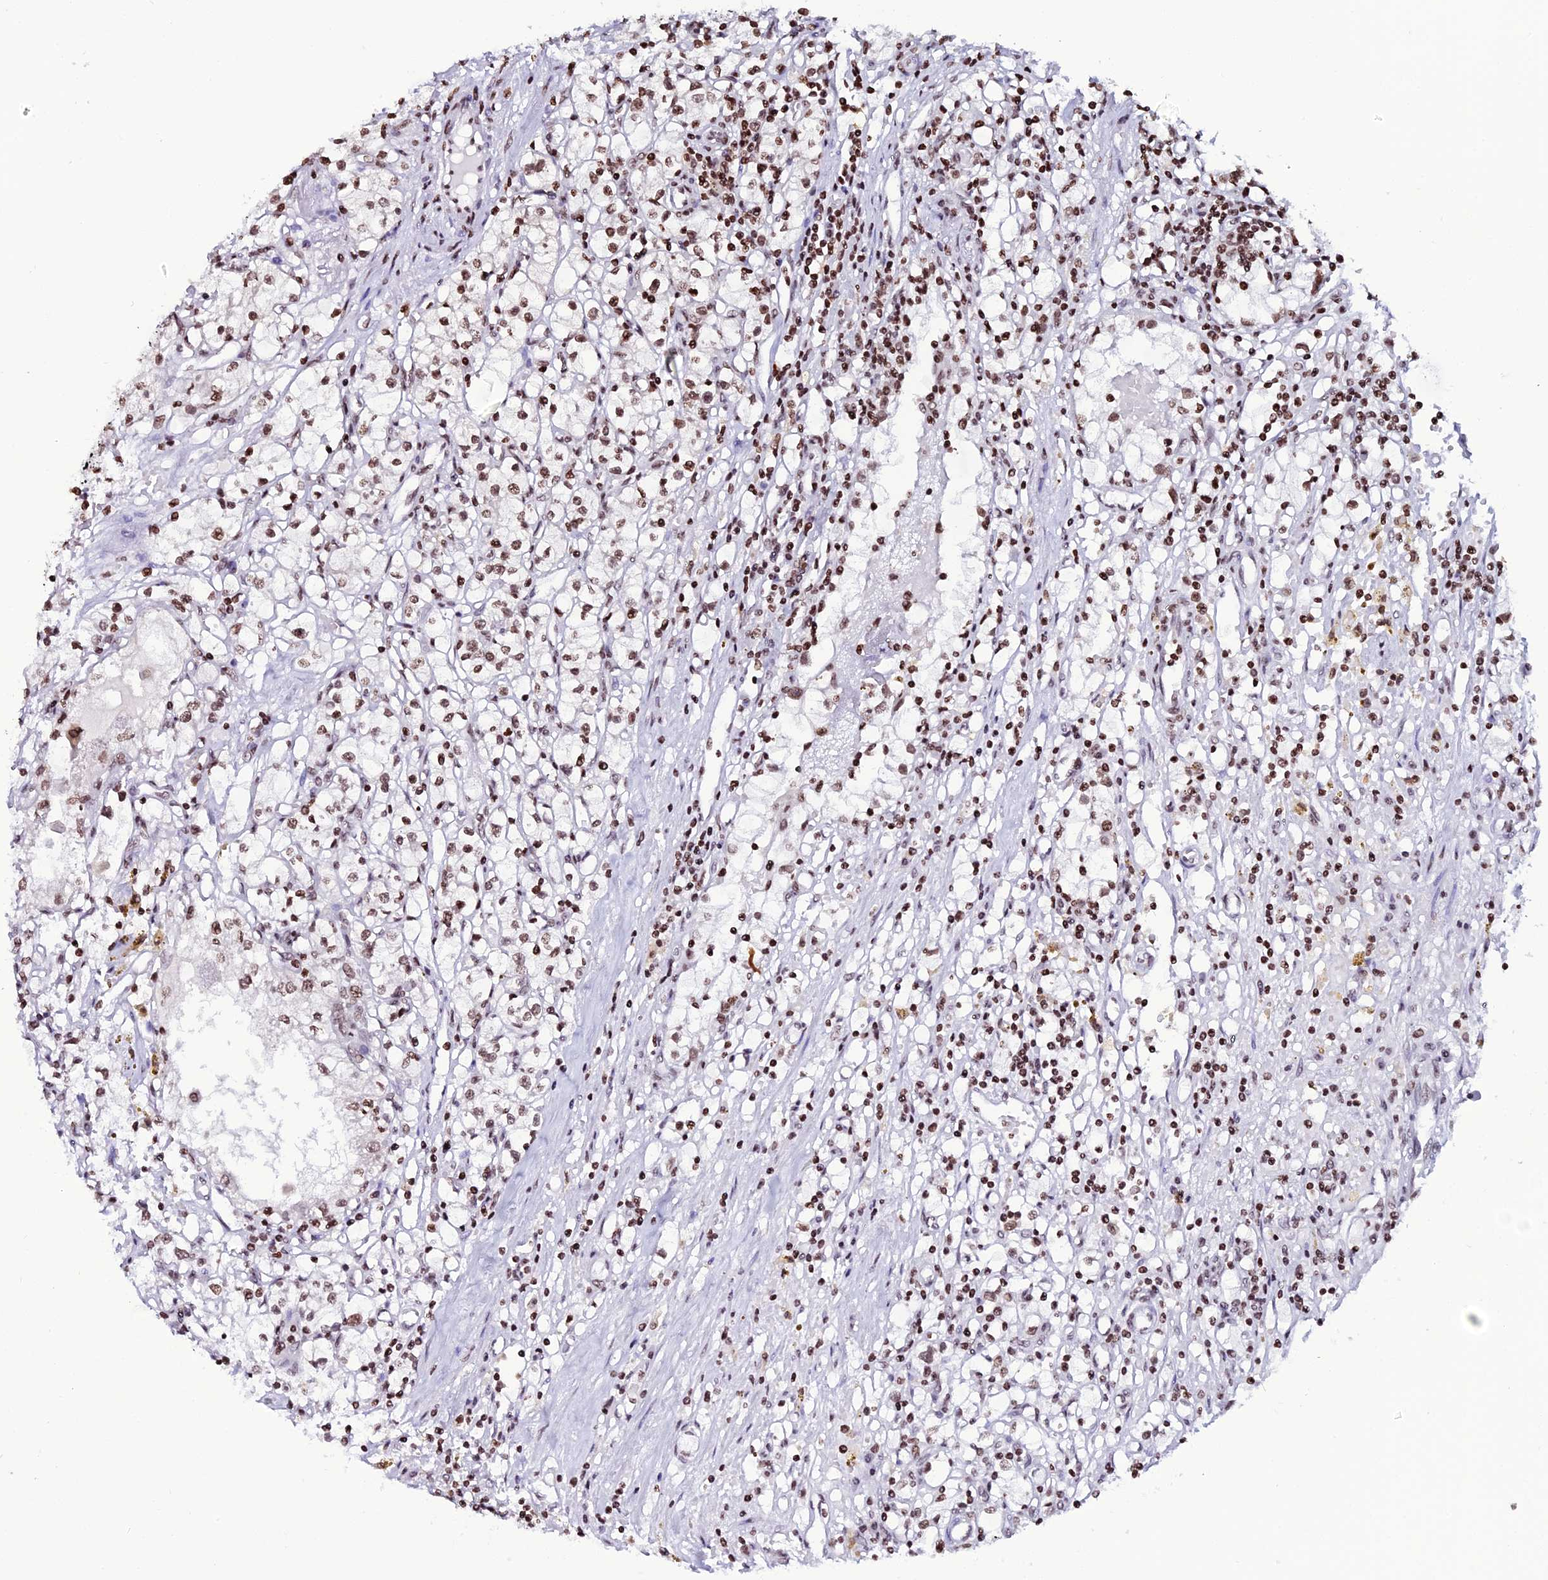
{"staining": {"intensity": "moderate", "quantity": ">75%", "location": "nuclear"}, "tissue": "renal cancer", "cell_type": "Tumor cells", "image_type": "cancer", "snomed": [{"axis": "morphology", "description": "Adenocarcinoma, NOS"}, {"axis": "topography", "description": "Kidney"}], "caption": "Immunohistochemistry image of human renal cancer stained for a protein (brown), which demonstrates medium levels of moderate nuclear staining in approximately >75% of tumor cells.", "gene": "MACROH2A2", "patient": {"sex": "male", "age": 56}}